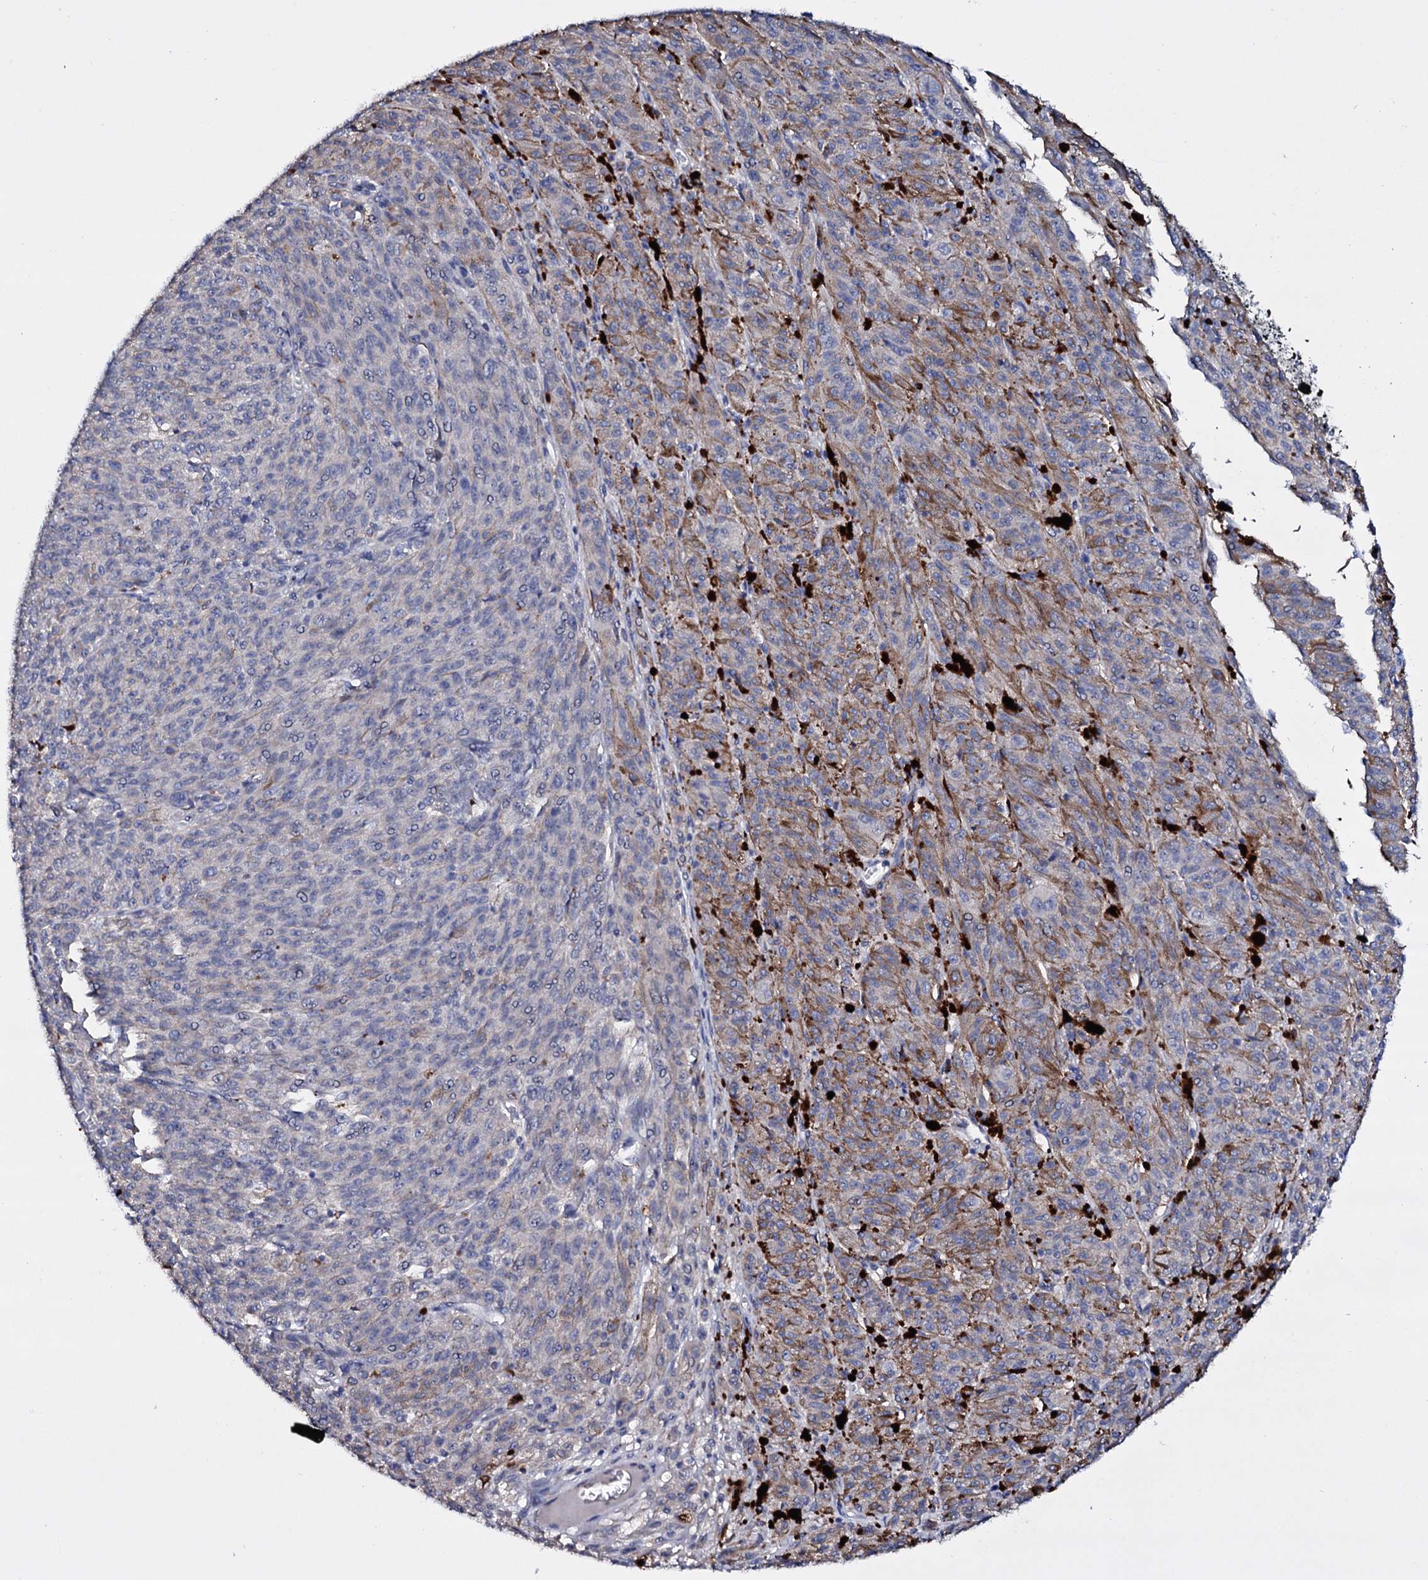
{"staining": {"intensity": "weak", "quantity": "25%-75%", "location": "cytoplasmic/membranous"}, "tissue": "melanoma", "cell_type": "Tumor cells", "image_type": "cancer", "snomed": [{"axis": "morphology", "description": "Malignant melanoma, NOS"}, {"axis": "topography", "description": "Skin"}], "caption": "IHC staining of melanoma, which displays low levels of weak cytoplasmic/membranous expression in approximately 25%-75% of tumor cells indicating weak cytoplasmic/membranous protein positivity. The staining was performed using DAB (3,3'-diaminobenzidine) (brown) for protein detection and nuclei were counterstained in hematoxylin (blue).", "gene": "BCL2L14", "patient": {"sex": "female", "age": 52}}